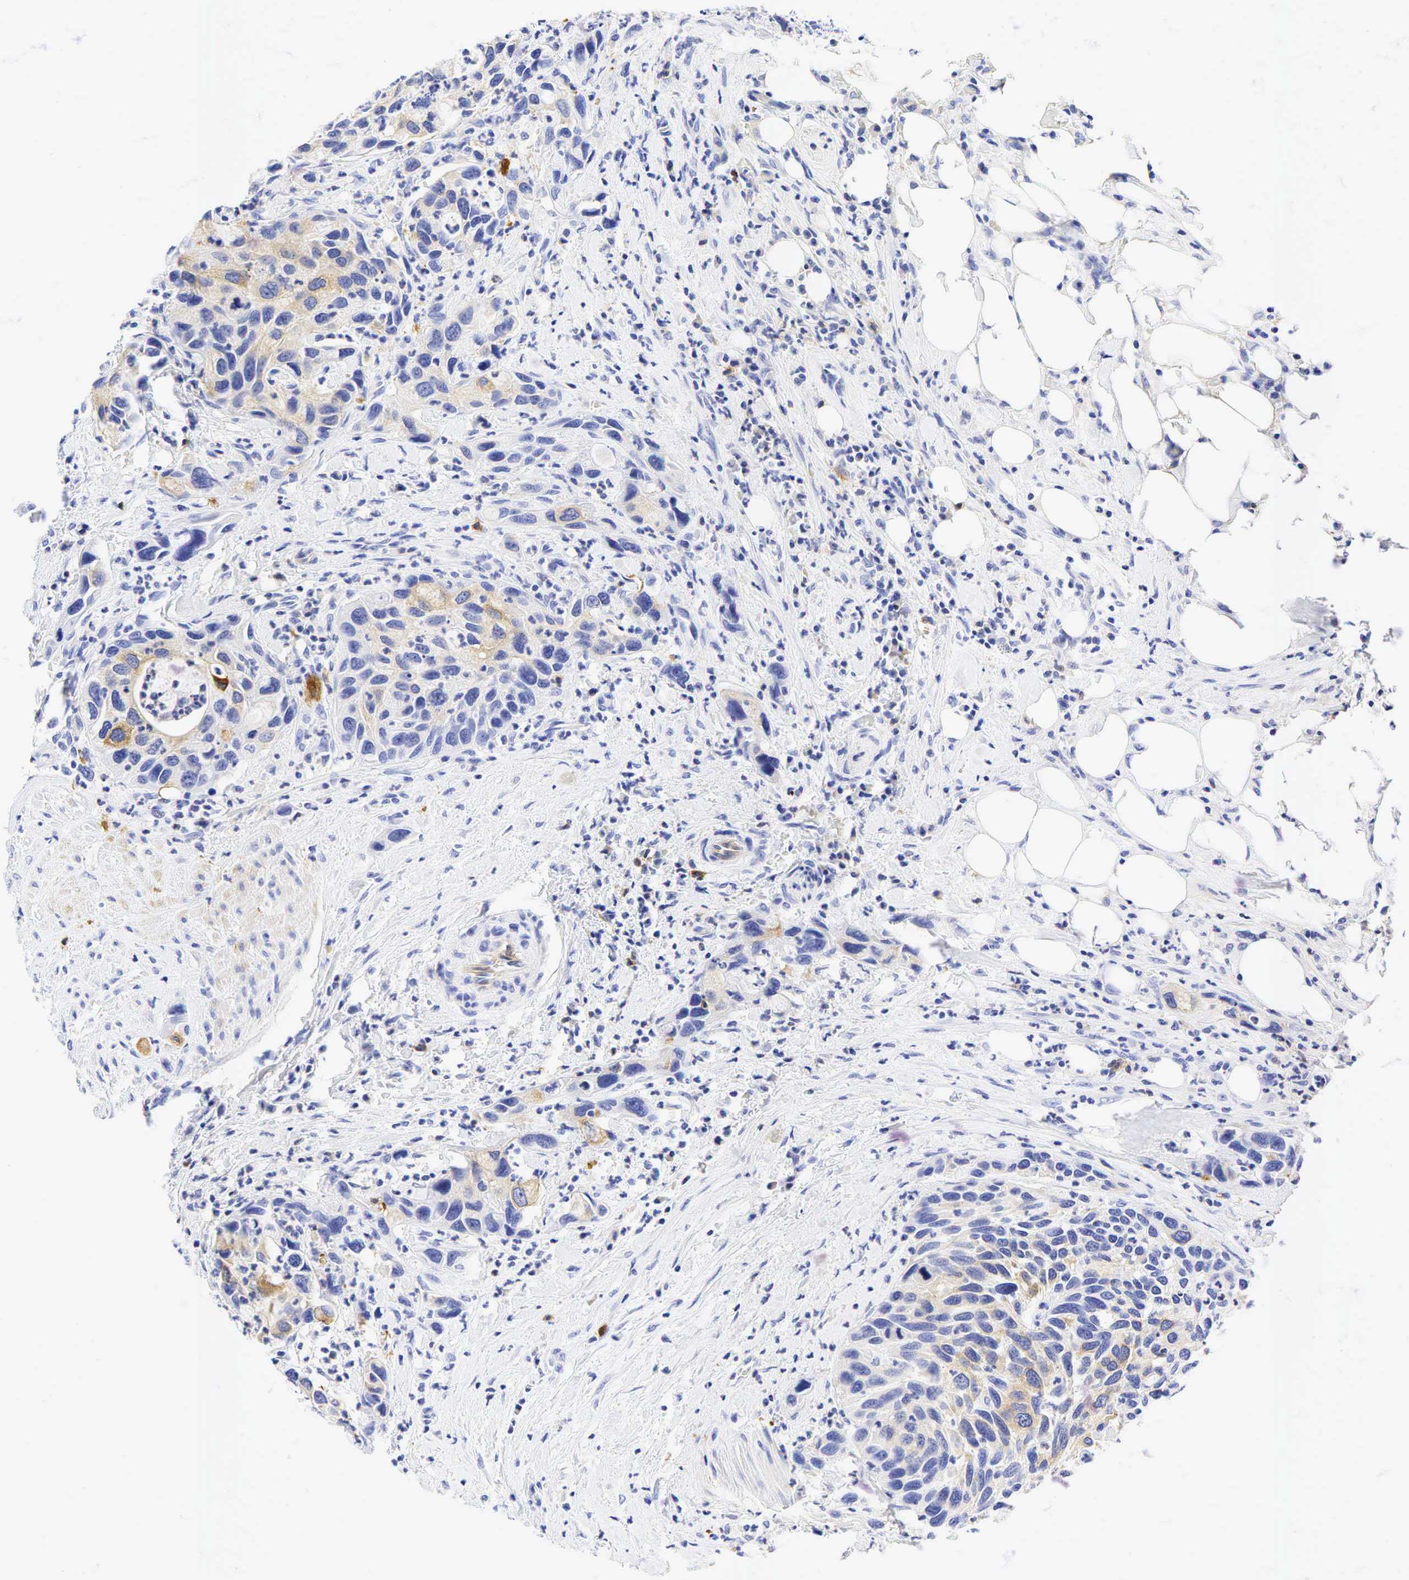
{"staining": {"intensity": "moderate", "quantity": "<25%", "location": "cytoplasmic/membranous"}, "tissue": "urothelial cancer", "cell_type": "Tumor cells", "image_type": "cancer", "snomed": [{"axis": "morphology", "description": "Urothelial carcinoma, High grade"}, {"axis": "topography", "description": "Urinary bladder"}], "caption": "IHC micrograph of urothelial carcinoma (high-grade) stained for a protein (brown), which shows low levels of moderate cytoplasmic/membranous positivity in approximately <25% of tumor cells.", "gene": "TNFRSF8", "patient": {"sex": "male", "age": 66}}